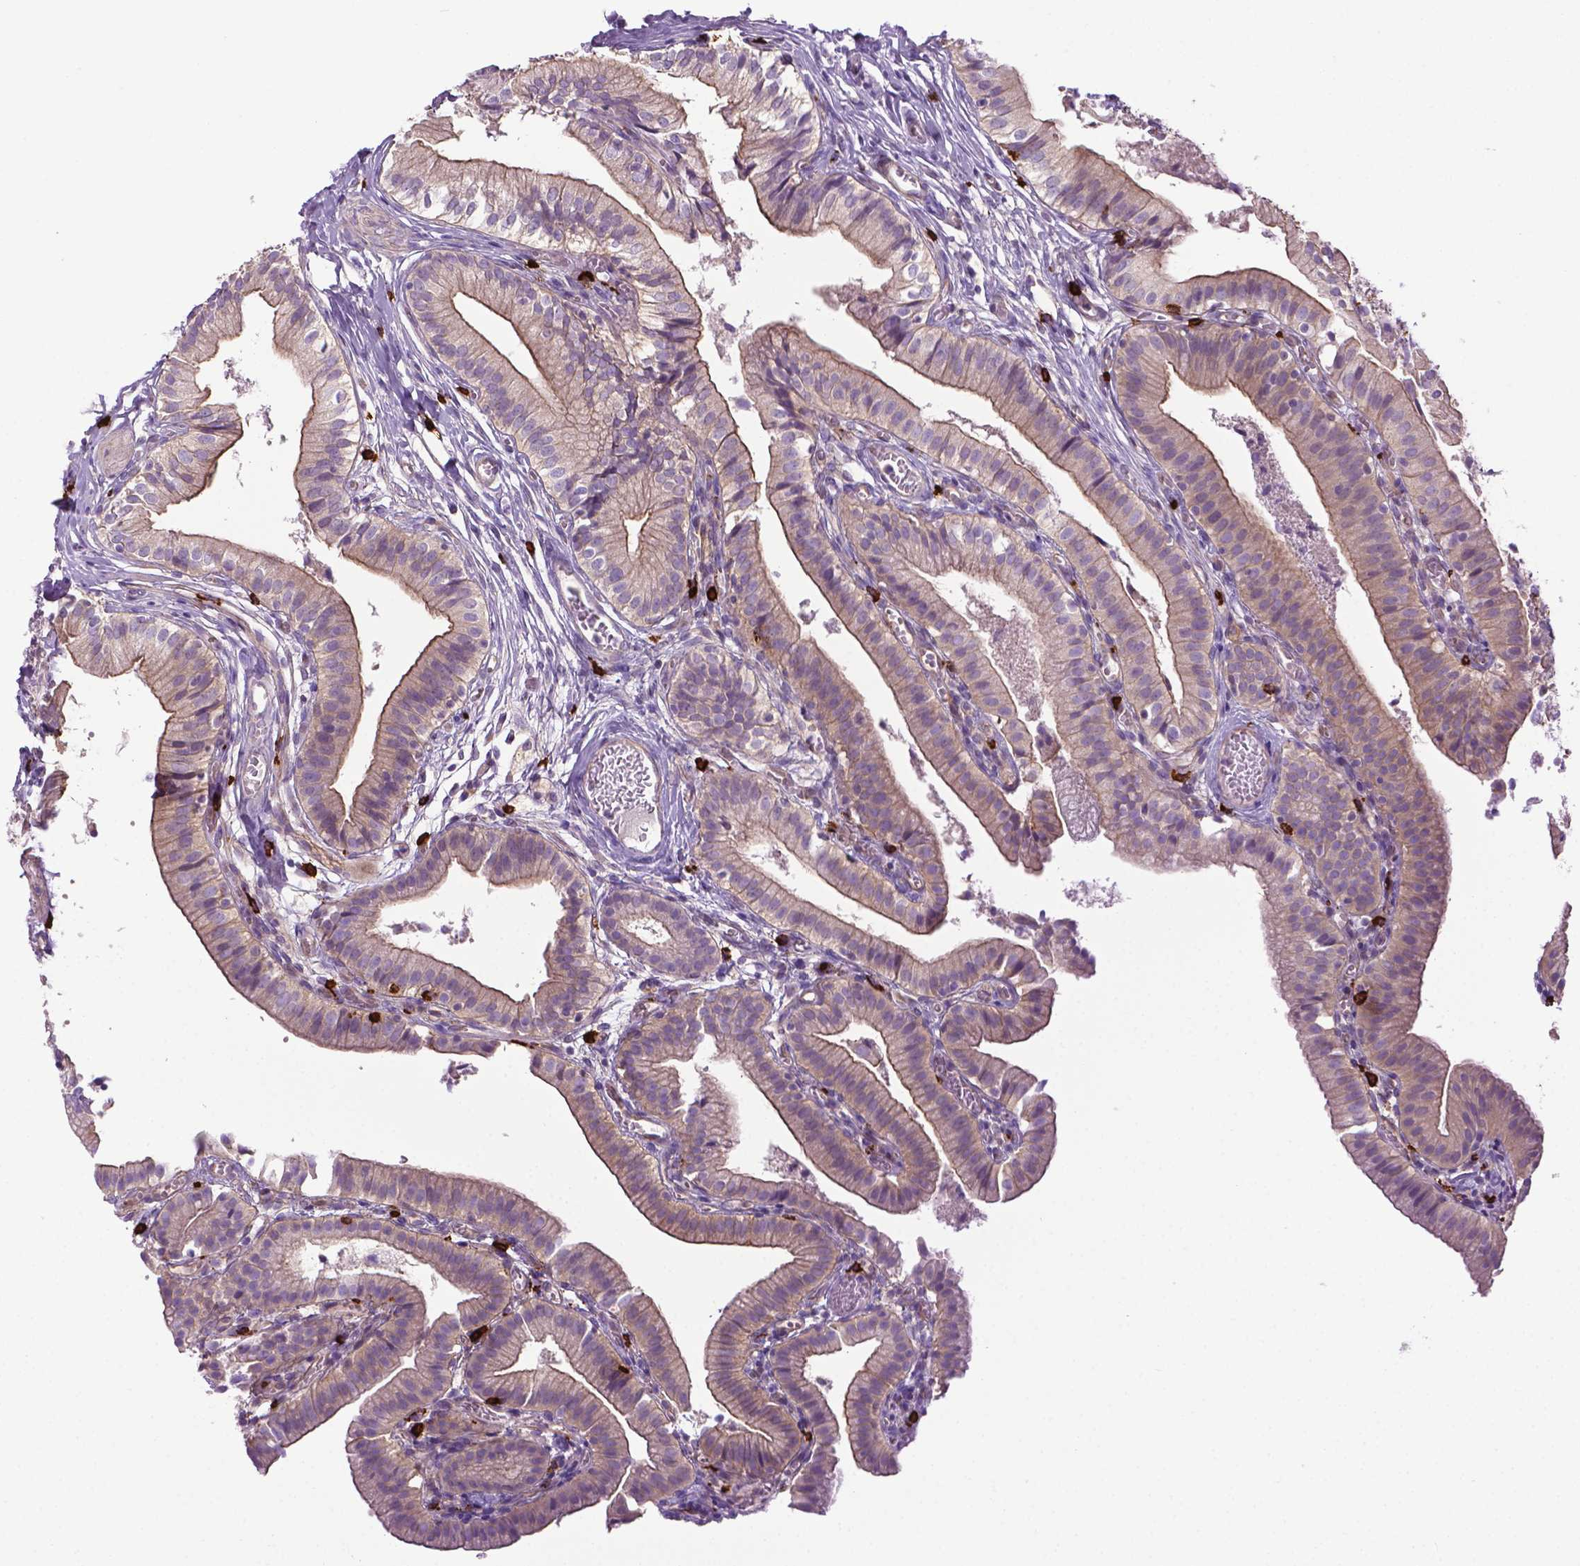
{"staining": {"intensity": "moderate", "quantity": "25%-75%", "location": "cytoplasmic/membranous"}, "tissue": "gallbladder", "cell_type": "Glandular cells", "image_type": "normal", "snomed": [{"axis": "morphology", "description": "Normal tissue, NOS"}, {"axis": "topography", "description": "Gallbladder"}], "caption": "About 25%-75% of glandular cells in normal human gallbladder exhibit moderate cytoplasmic/membranous protein expression as visualized by brown immunohistochemical staining.", "gene": "SPECC1L", "patient": {"sex": "female", "age": 47}}